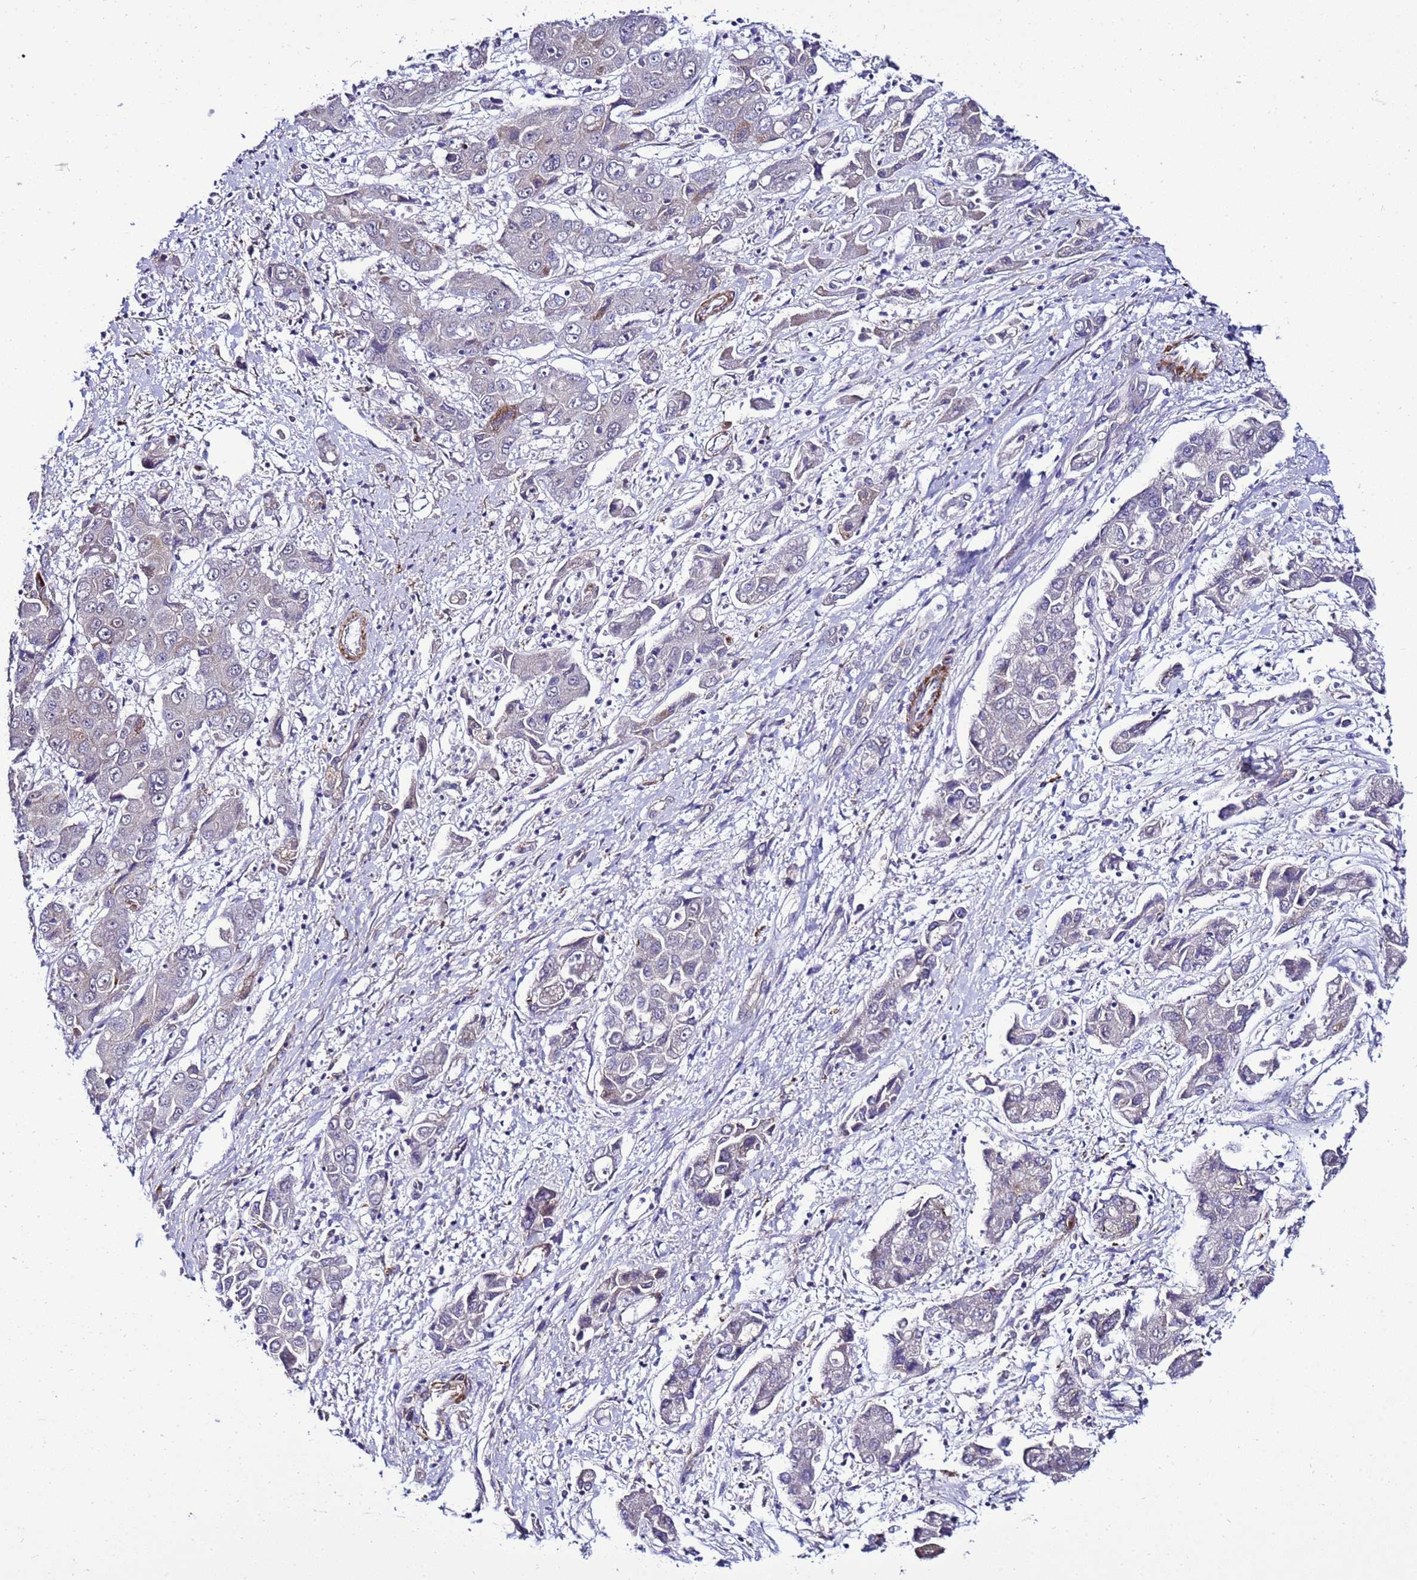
{"staining": {"intensity": "negative", "quantity": "none", "location": "none"}, "tissue": "liver cancer", "cell_type": "Tumor cells", "image_type": "cancer", "snomed": [{"axis": "morphology", "description": "Cholangiocarcinoma"}, {"axis": "topography", "description": "Liver"}], "caption": "This histopathology image is of liver cancer (cholangiocarcinoma) stained with IHC to label a protein in brown with the nuclei are counter-stained blue. There is no expression in tumor cells. (DAB immunohistochemistry with hematoxylin counter stain).", "gene": "GZF1", "patient": {"sex": "male", "age": 67}}